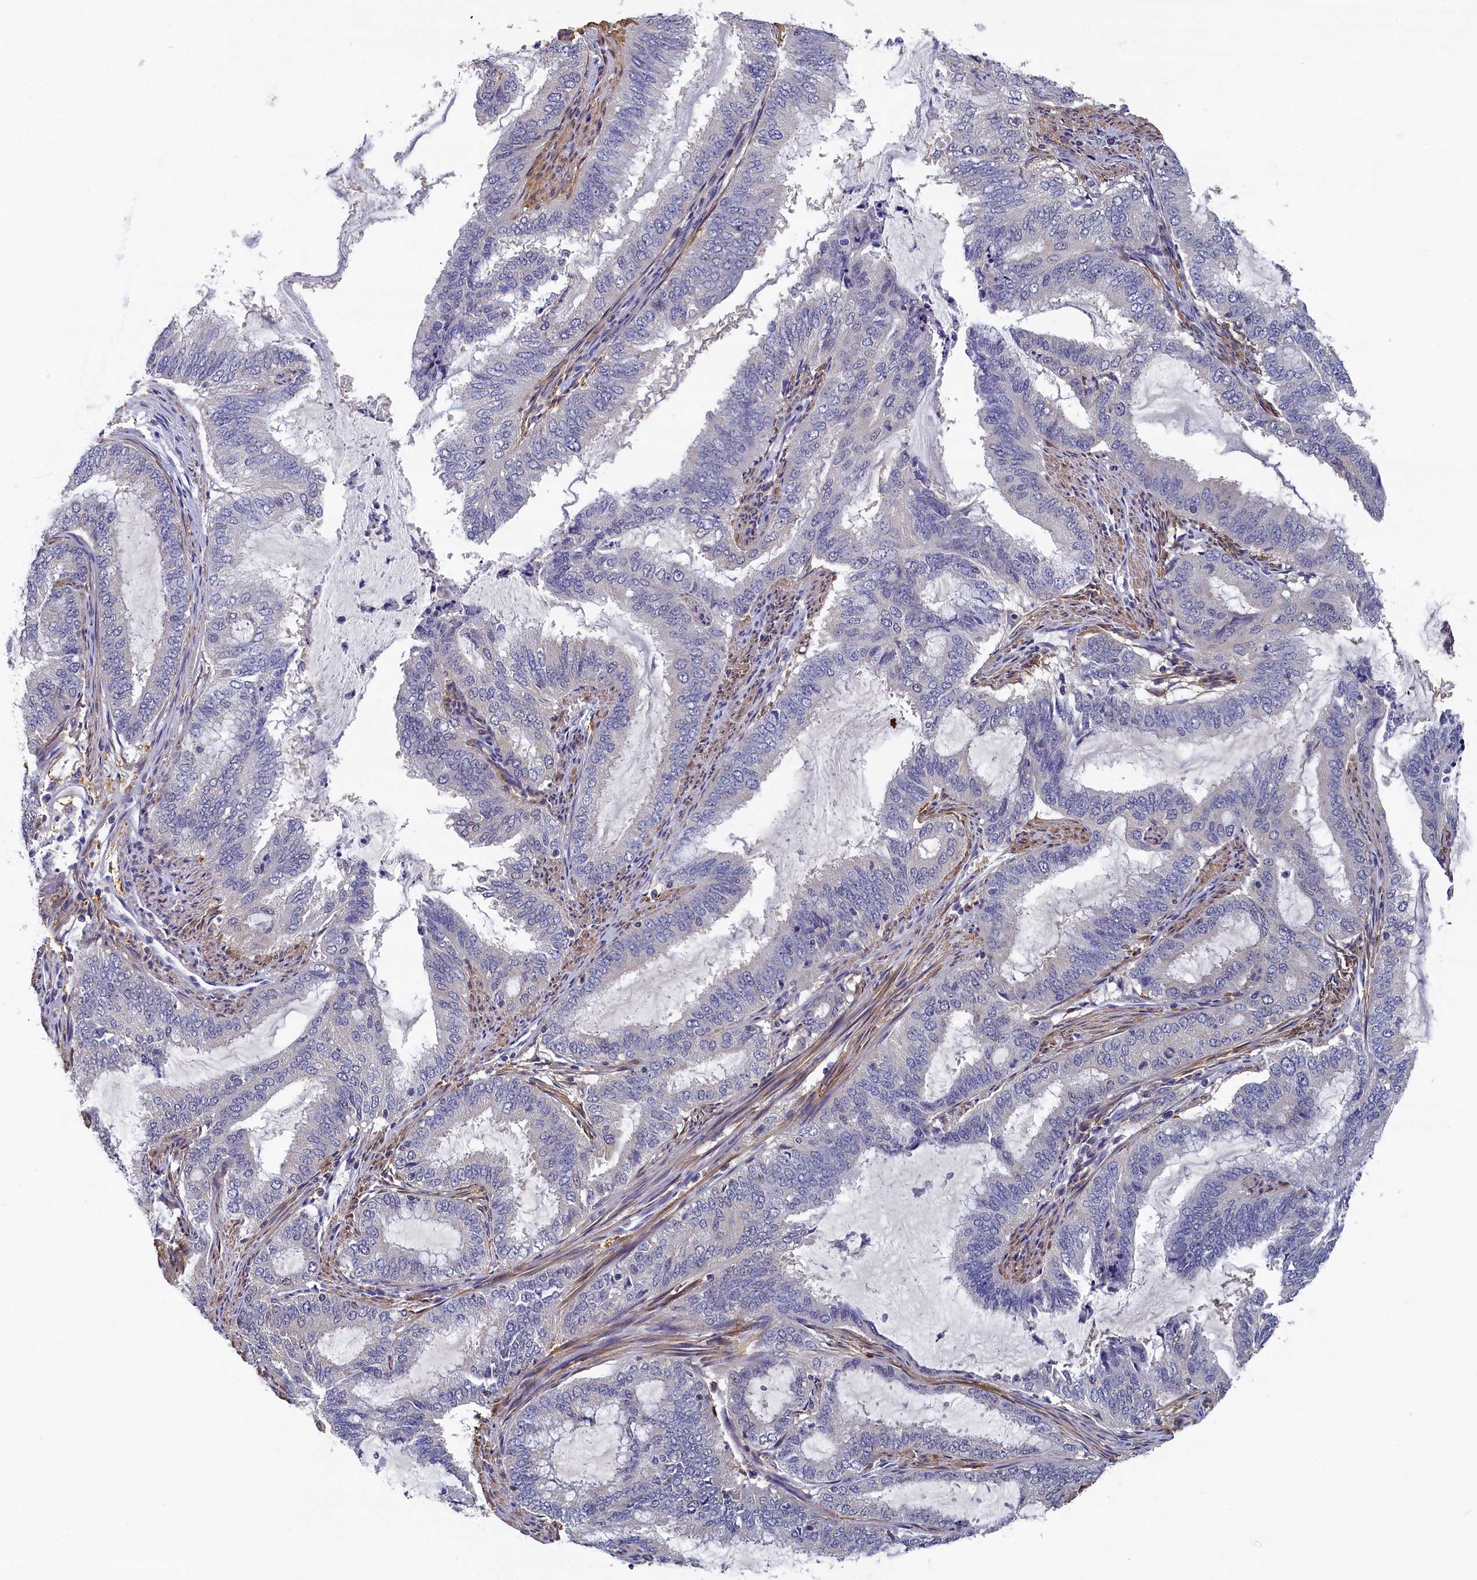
{"staining": {"intensity": "negative", "quantity": "none", "location": "none"}, "tissue": "endometrial cancer", "cell_type": "Tumor cells", "image_type": "cancer", "snomed": [{"axis": "morphology", "description": "Adenocarcinoma, NOS"}, {"axis": "topography", "description": "Endometrium"}], "caption": "Tumor cells show no significant protein positivity in endometrial cancer (adenocarcinoma).", "gene": "TBCB", "patient": {"sex": "female", "age": 51}}